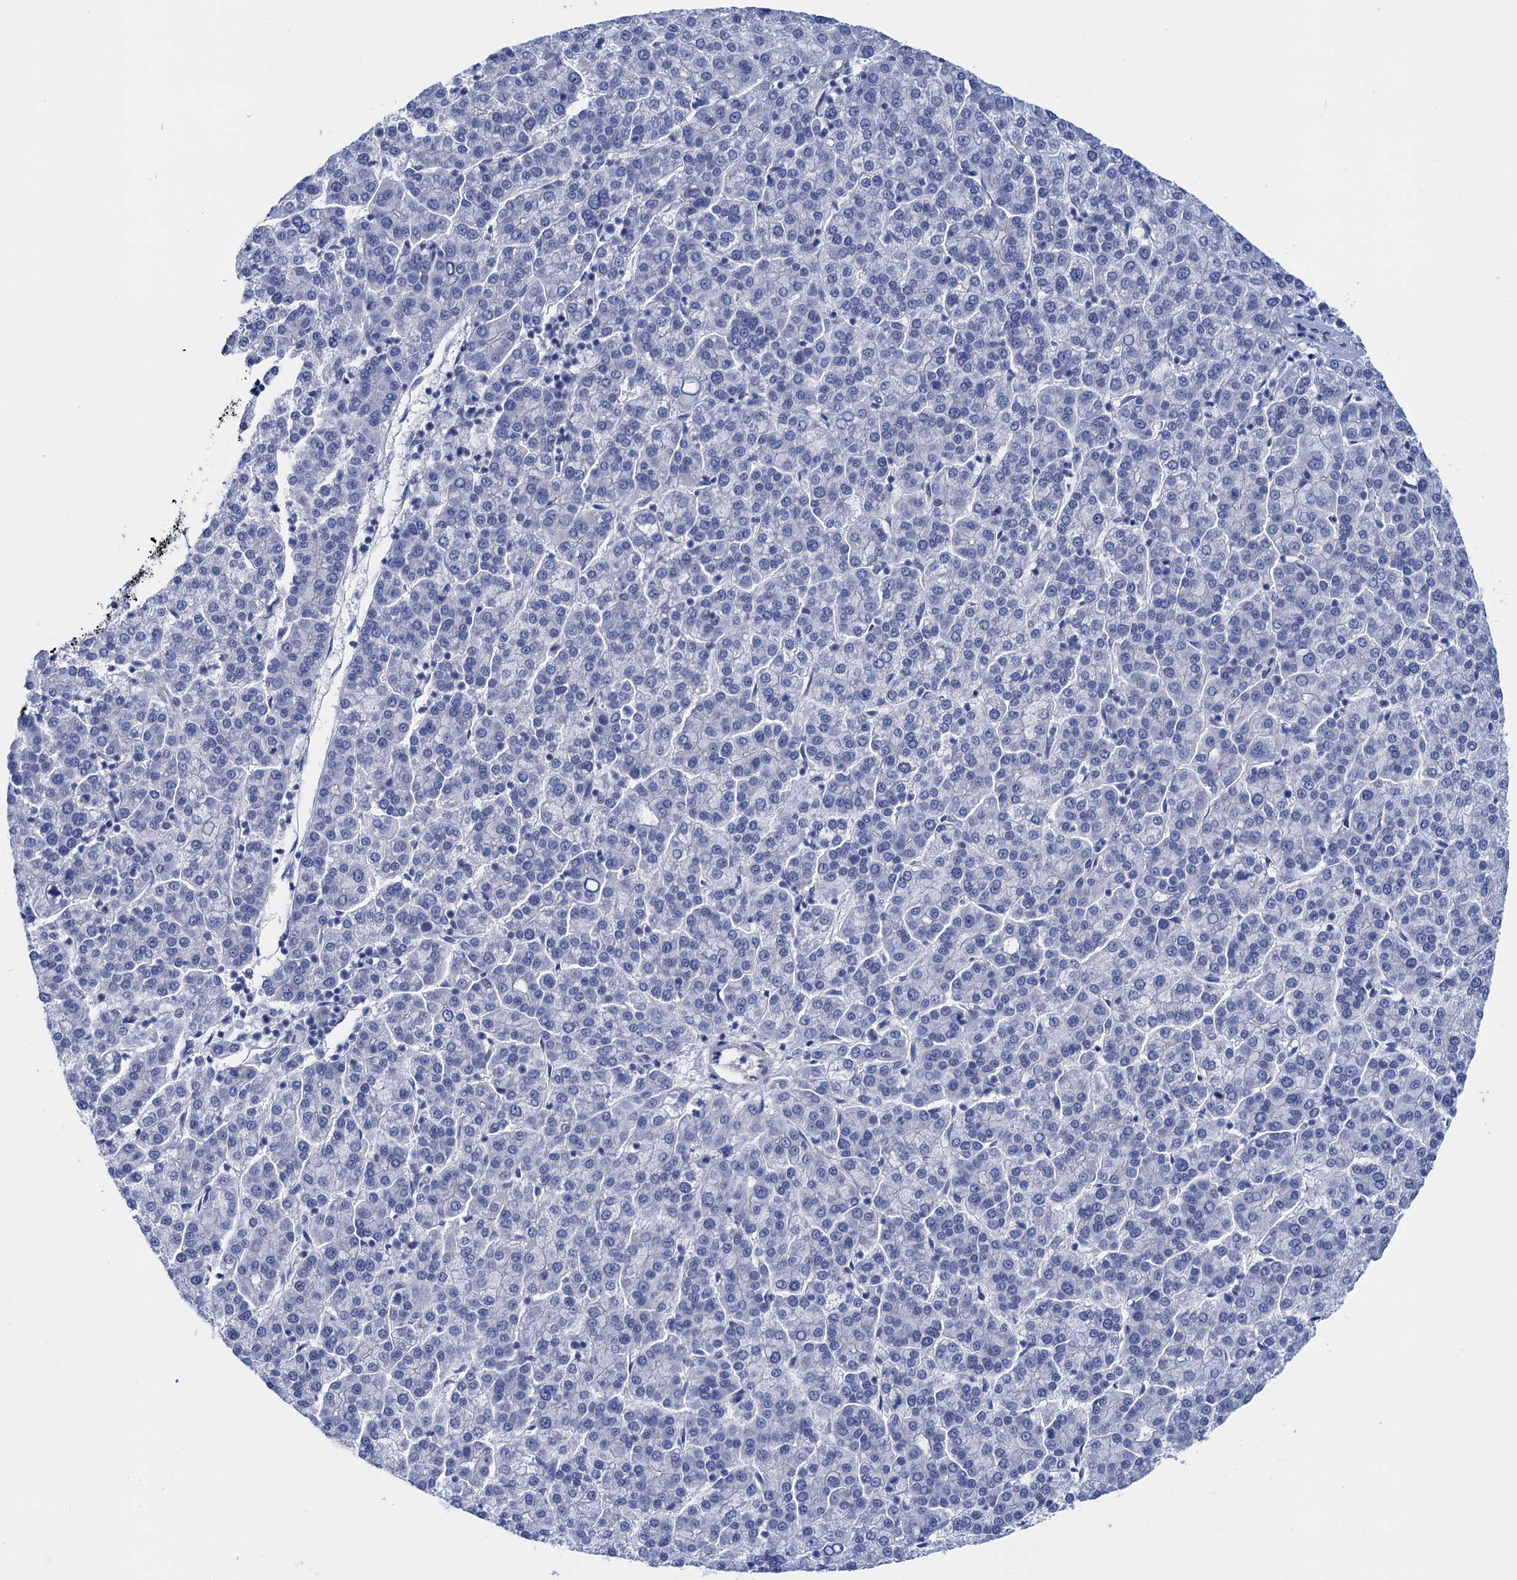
{"staining": {"intensity": "negative", "quantity": "none", "location": "none"}, "tissue": "liver cancer", "cell_type": "Tumor cells", "image_type": "cancer", "snomed": [{"axis": "morphology", "description": "Carcinoma, Hepatocellular, NOS"}, {"axis": "topography", "description": "Liver"}], "caption": "Tumor cells show no significant positivity in hepatocellular carcinoma (liver).", "gene": "CALML5", "patient": {"sex": "female", "age": 58}}